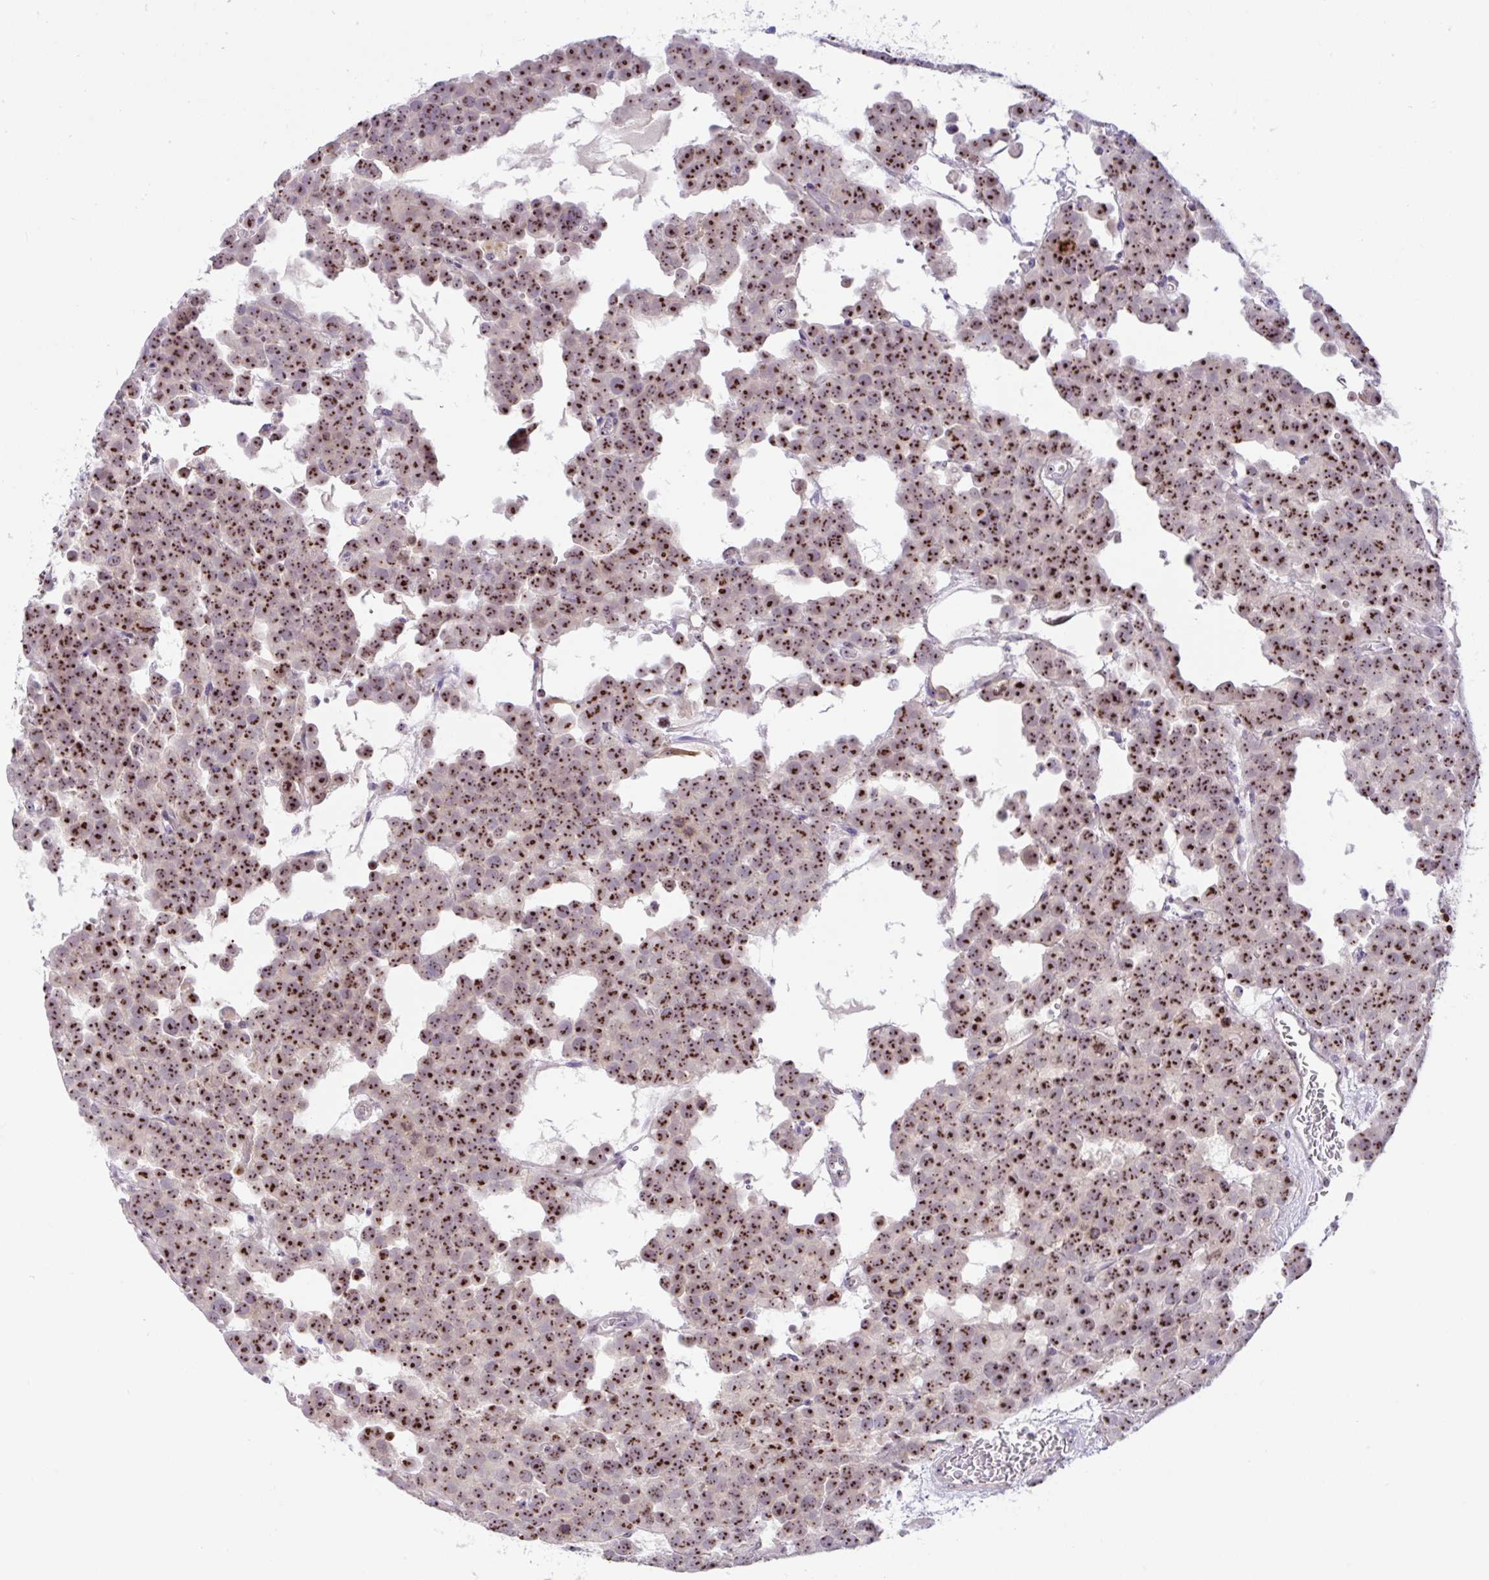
{"staining": {"intensity": "strong", "quantity": ">75%", "location": "nuclear"}, "tissue": "testis cancer", "cell_type": "Tumor cells", "image_type": "cancer", "snomed": [{"axis": "morphology", "description": "Seminoma, NOS"}, {"axis": "topography", "description": "Testis"}], "caption": "Protein staining of seminoma (testis) tissue demonstrates strong nuclear expression in approximately >75% of tumor cells.", "gene": "MXRA8", "patient": {"sex": "male", "age": 71}}